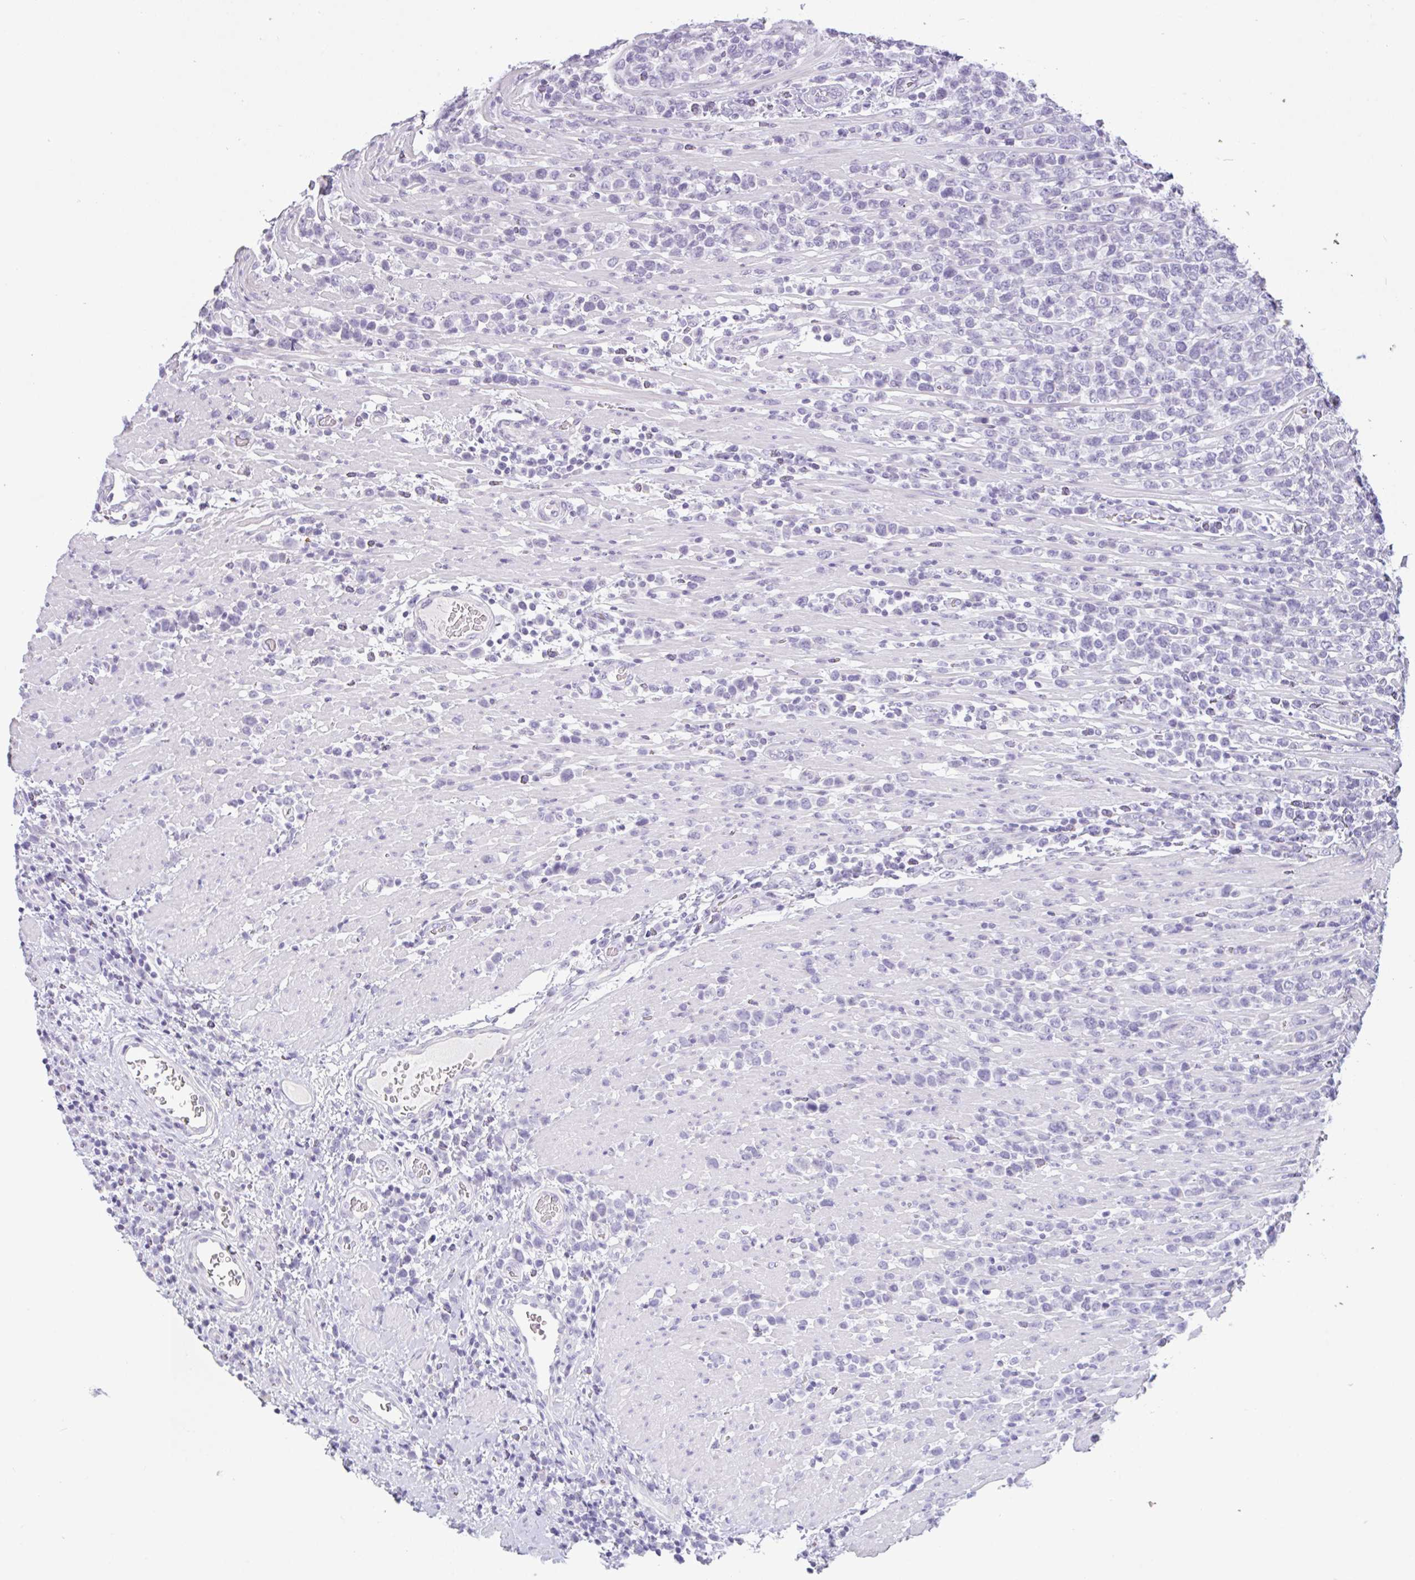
{"staining": {"intensity": "negative", "quantity": "none", "location": "none"}, "tissue": "lymphoma", "cell_type": "Tumor cells", "image_type": "cancer", "snomed": [{"axis": "morphology", "description": "Malignant lymphoma, non-Hodgkin's type, High grade"}, {"axis": "topography", "description": "Soft tissue"}], "caption": "The immunohistochemistry (IHC) histopathology image has no significant expression in tumor cells of malignant lymphoma, non-Hodgkin's type (high-grade) tissue.", "gene": "CTSE", "patient": {"sex": "female", "age": 56}}